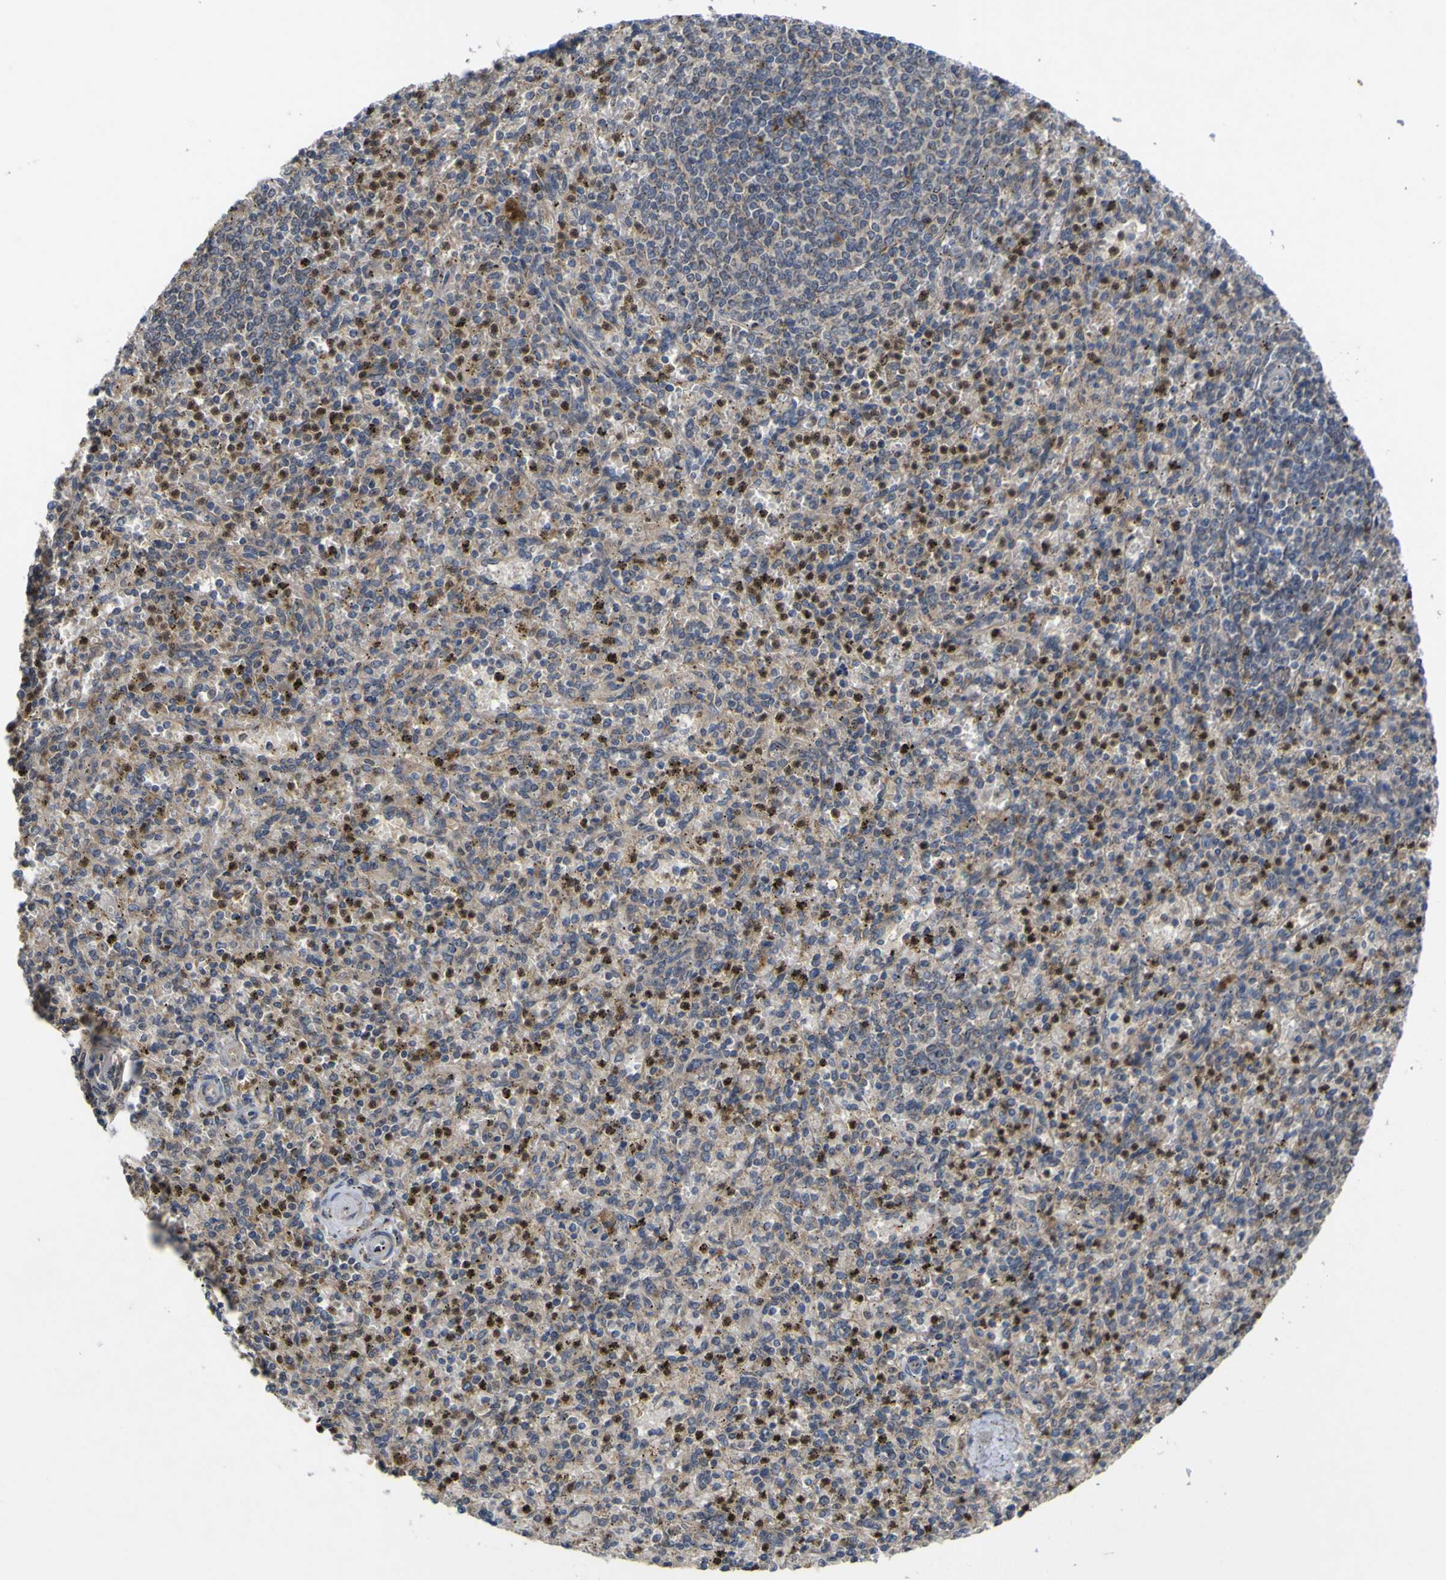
{"staining": {"intensity": "moderate", "quantity": "25%-75%", "location": "cytoplasmic/membranous,nuclear"}, "tissue": "spleen", "cell_type": "Cells in red pulp", "image_type": "normal", "snomed": [{"axis": "morphology", "description": "Normal tissue, NOS"}, {"axis": "topography", "description": "Spleen"}], "caption": "Spleen stained for a protein reveals moderate cytoplasmic/membranous,nuclear positivity in cells in red pulp. (DAB IHC with brightfield microscopy, high magnification).", "gene": "IRAK2", "patient": {"sex": "male", "age": 72}}